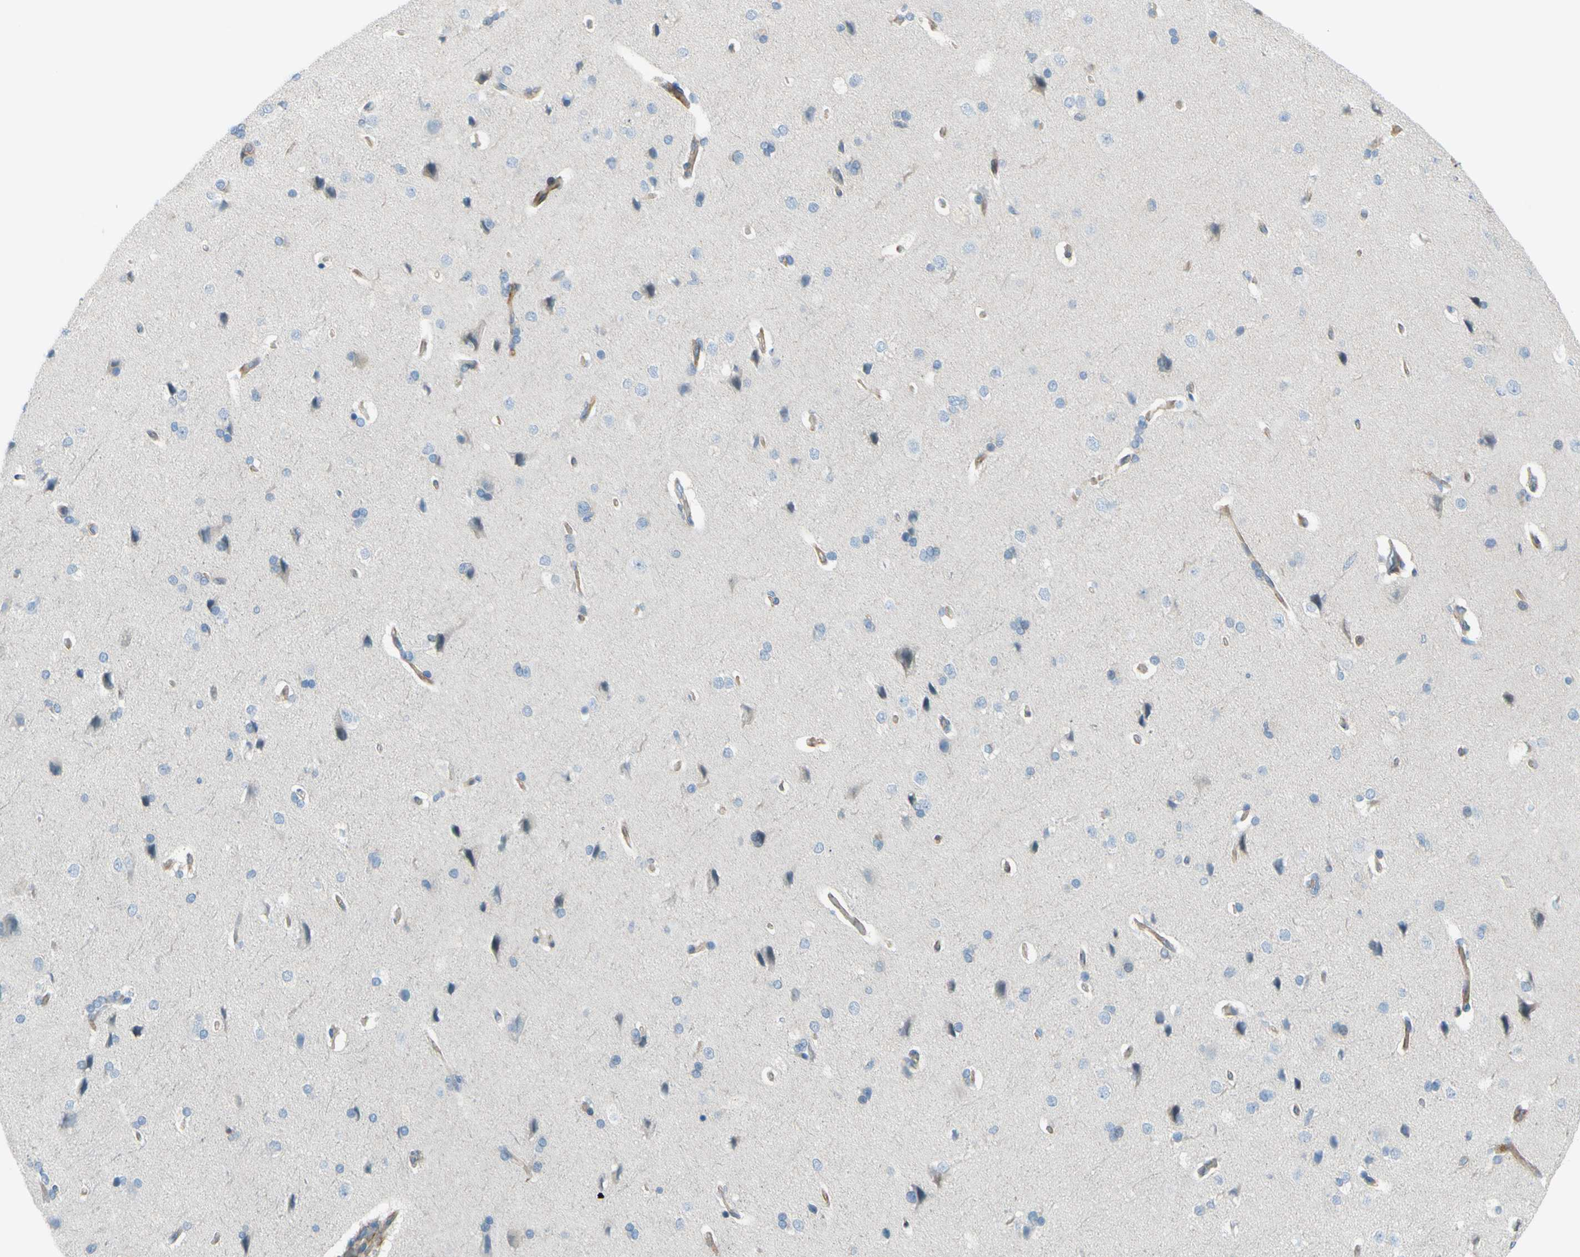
{"staining": {"intensity": "weak", "quantity": ">75%", "location": "cytoplasmic/membranous"}, "tissue": "cerebral cortex", "cell_type": "Endothelial cells", "image_type": "normal", "snomed": [{"axis": "morphology", "description": "Normal tissue, NOS"}, {"axis": "topography", "description": "Cerebral cortex"}], "caption": "This histopathology image shows IHC staining of unremarkable human cerebral cortex, with low weak cytoplasmic/membranous staining in approximately >75% of endothelial cells.", "gene": "PAK2", "patient": {"sex": "male", "age": 62}}